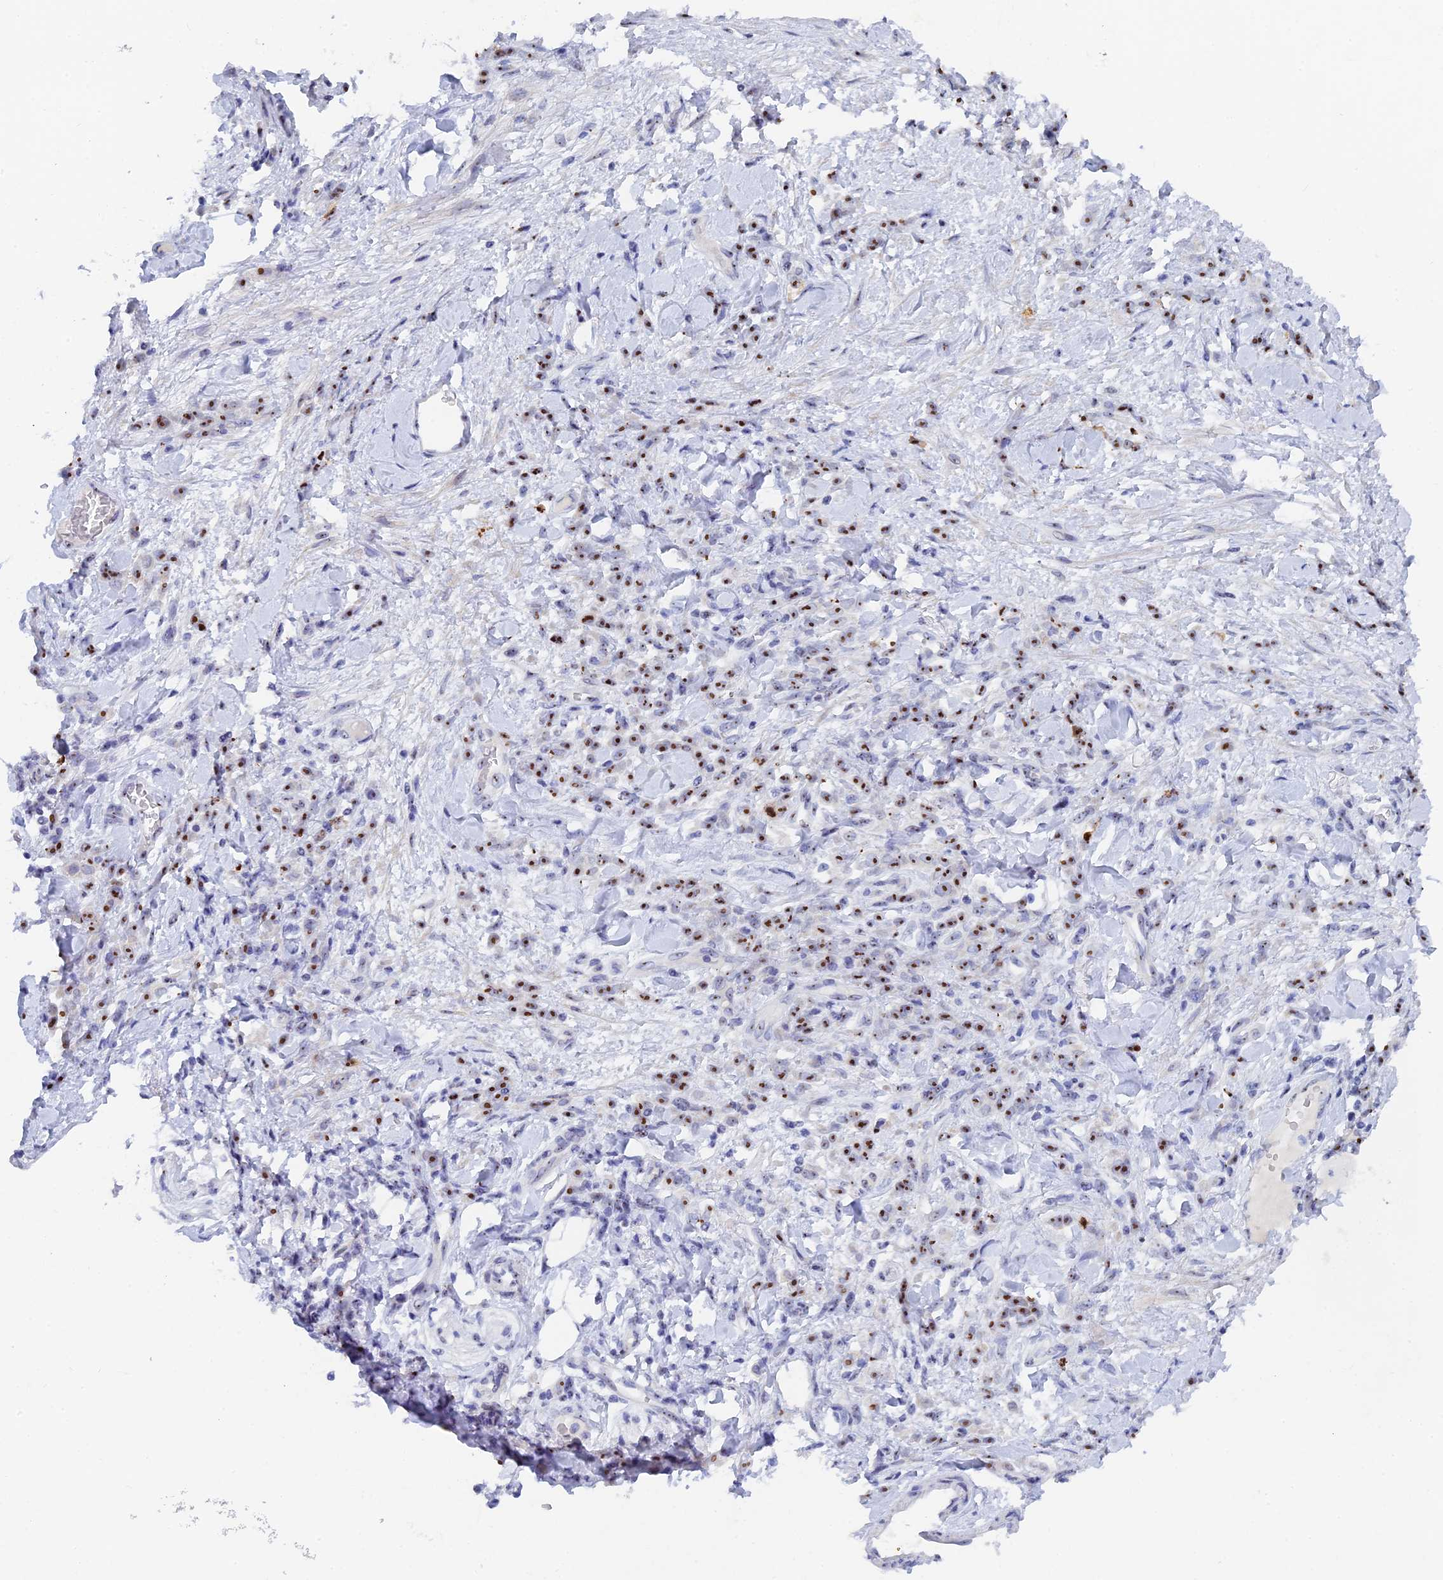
{"staining": {"intensity": "strong", "quantity": ">75%", "location": "nuclear"}, "tissue": "stomach cancer", "cell_type": "Tumor cells", "image_type": "cancer", "snomed": [{"axis": "morphology", "description": "Normal tissue, NOS"}, {"axis": "morphology", "description": "Adenocarcinoma, NOS"}, {"axis": "topography", "description": "Stomach"}], "caption": "Immunohistochemistry micrograph of human stomach cancer stained for a protein (brown), which exhibits high levels of strong nuclear staining in about >75% of tumor cells.", "gene": "RSL1D1", "patient": {"sex": "male", "age": 82}}